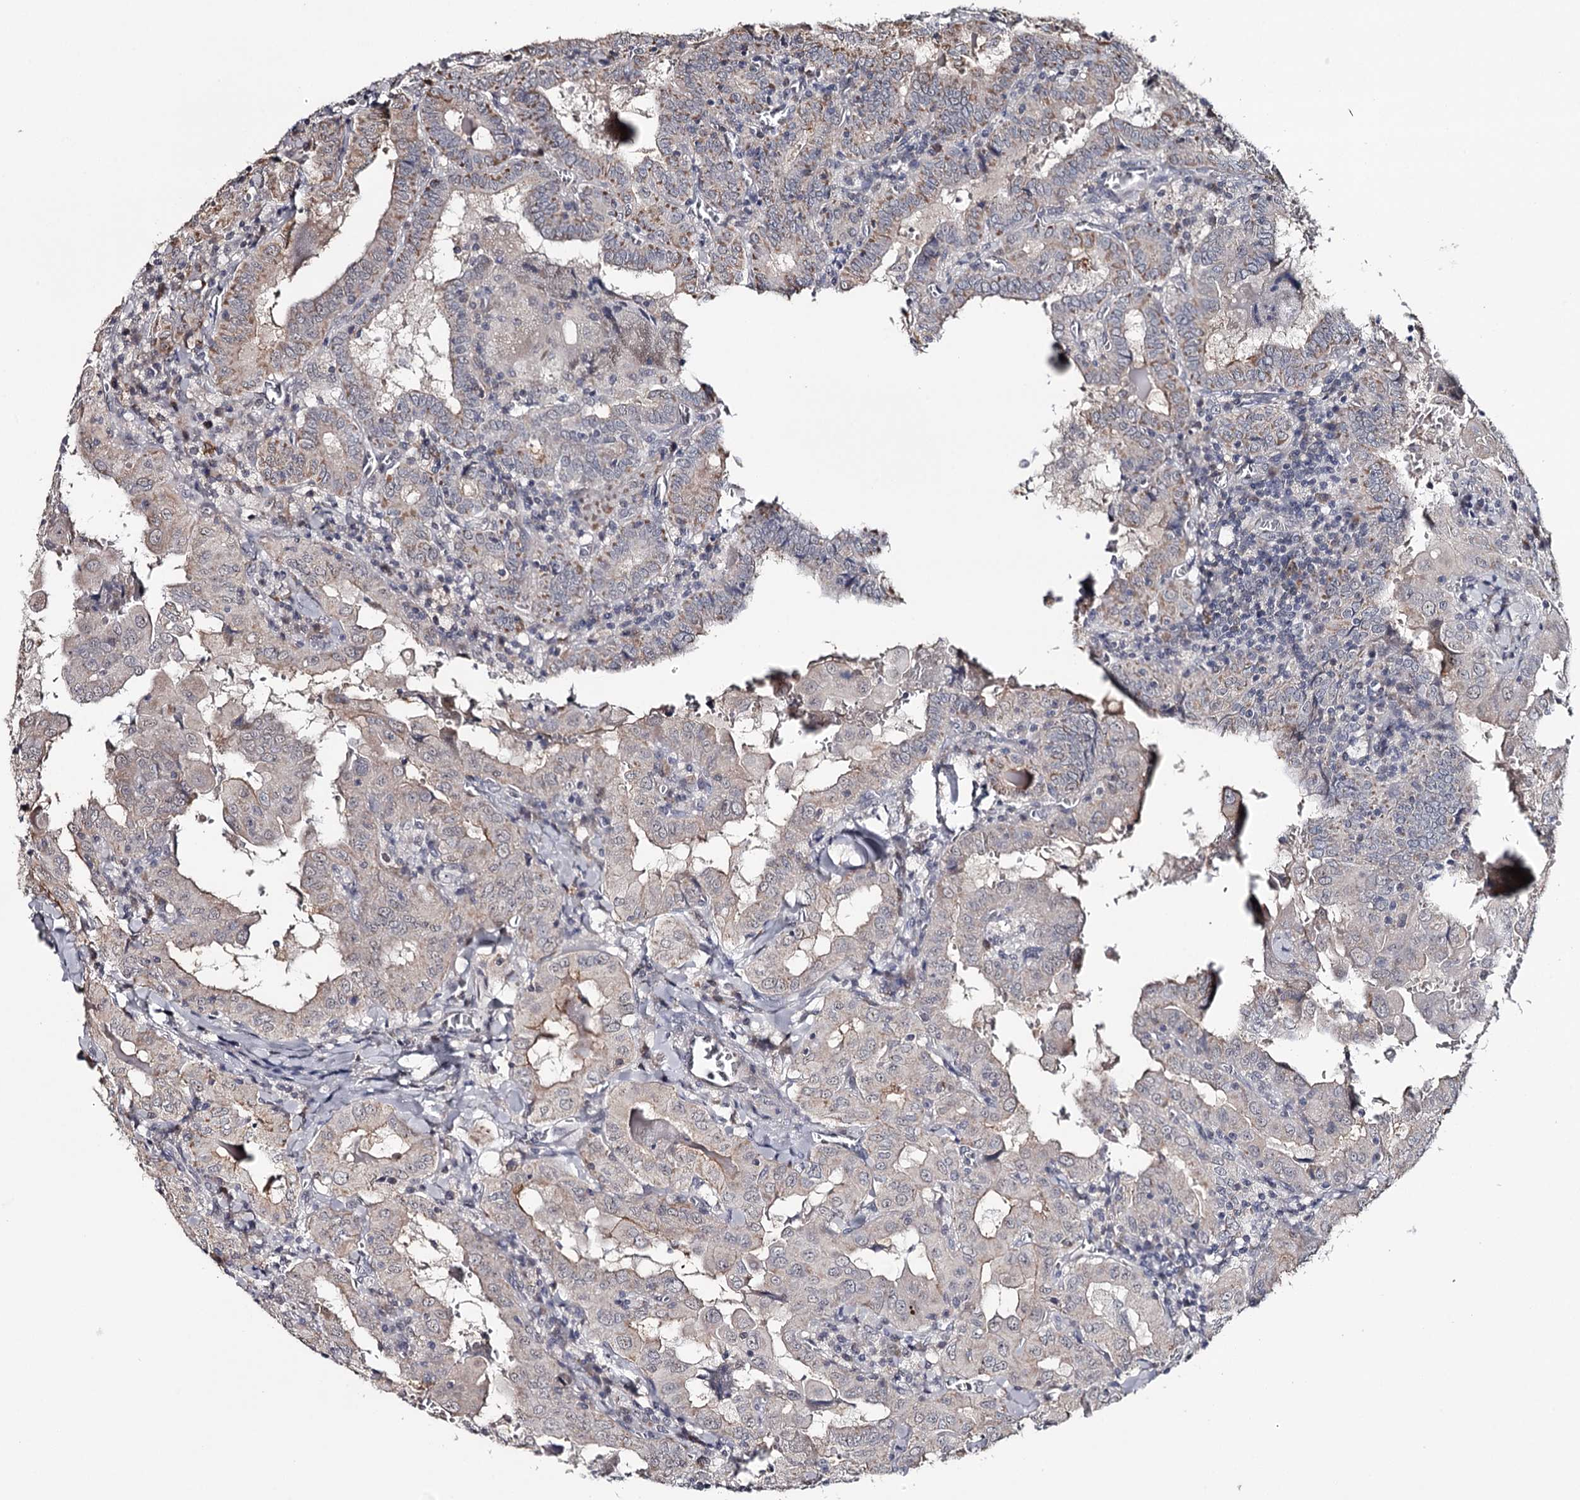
{"staining": {"intensity": "moderate", "quantity": "25%-75%", "location": "cytoplasmic/membranous"}, "tissue": "thyroid cancer", "cell_type": "Tumor cells", "image_type": "cancer", "snomed": [{"axis": "morphology", "description": "Papillary adenocarcinoma, NOS"}, {"axis": "topography", "description": "Thyroid gland"}], "caption": "Immunohistochemical staining of thyroid papillary adenocarcinoma exhibits moderate cytoplasmic/membranous protein staining in approximately 25%-75% of tumor cells.", "gene": "GTSF1", "patient": {"sex": "female", "age": 72}}